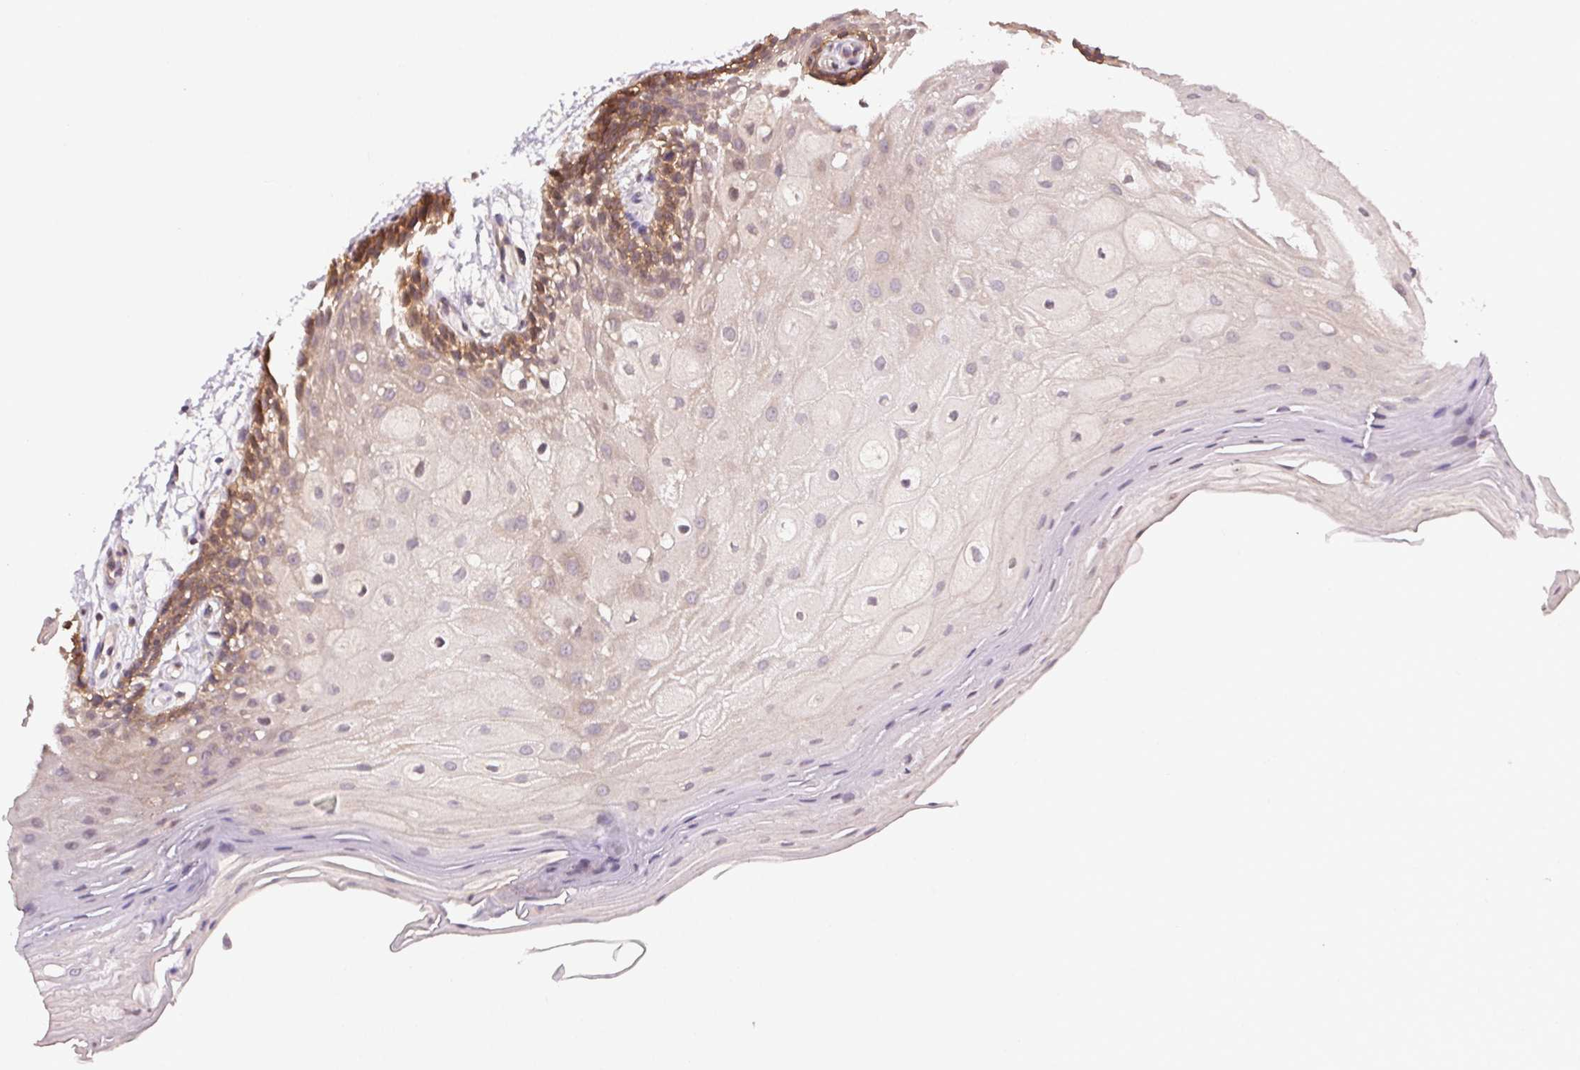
{"staining": {"intensity": "weak", "quantity": "25%-75%", "location": "cytoplasmic/membranous"}, "tissue": "oral mucosa", "cell_type": "Squamous epithelial cells", "image_type": "normal", "snomed": [{"axis": "morphology", "description": "Normal tissue, NOS"}, {"axis": "morphology", "description": "Squamous cell carcinoma, NOS"}, {"axis": "topography", "description": "Oral tissue"}, {"axis": "topography", "description": "Tounge, NOS"}, {"axis": "topography", "description": "Head-Neck"}], "caption": "Approximately 25%-75% of squamous epithelial cells in benign oral mucosa demonstrate weak cytoplasmic/membranous protein staining as visualized by brown immunohistochemical staining.", "gene": "ATP1B3", "patient": {"sex": "male", "age": 62}}